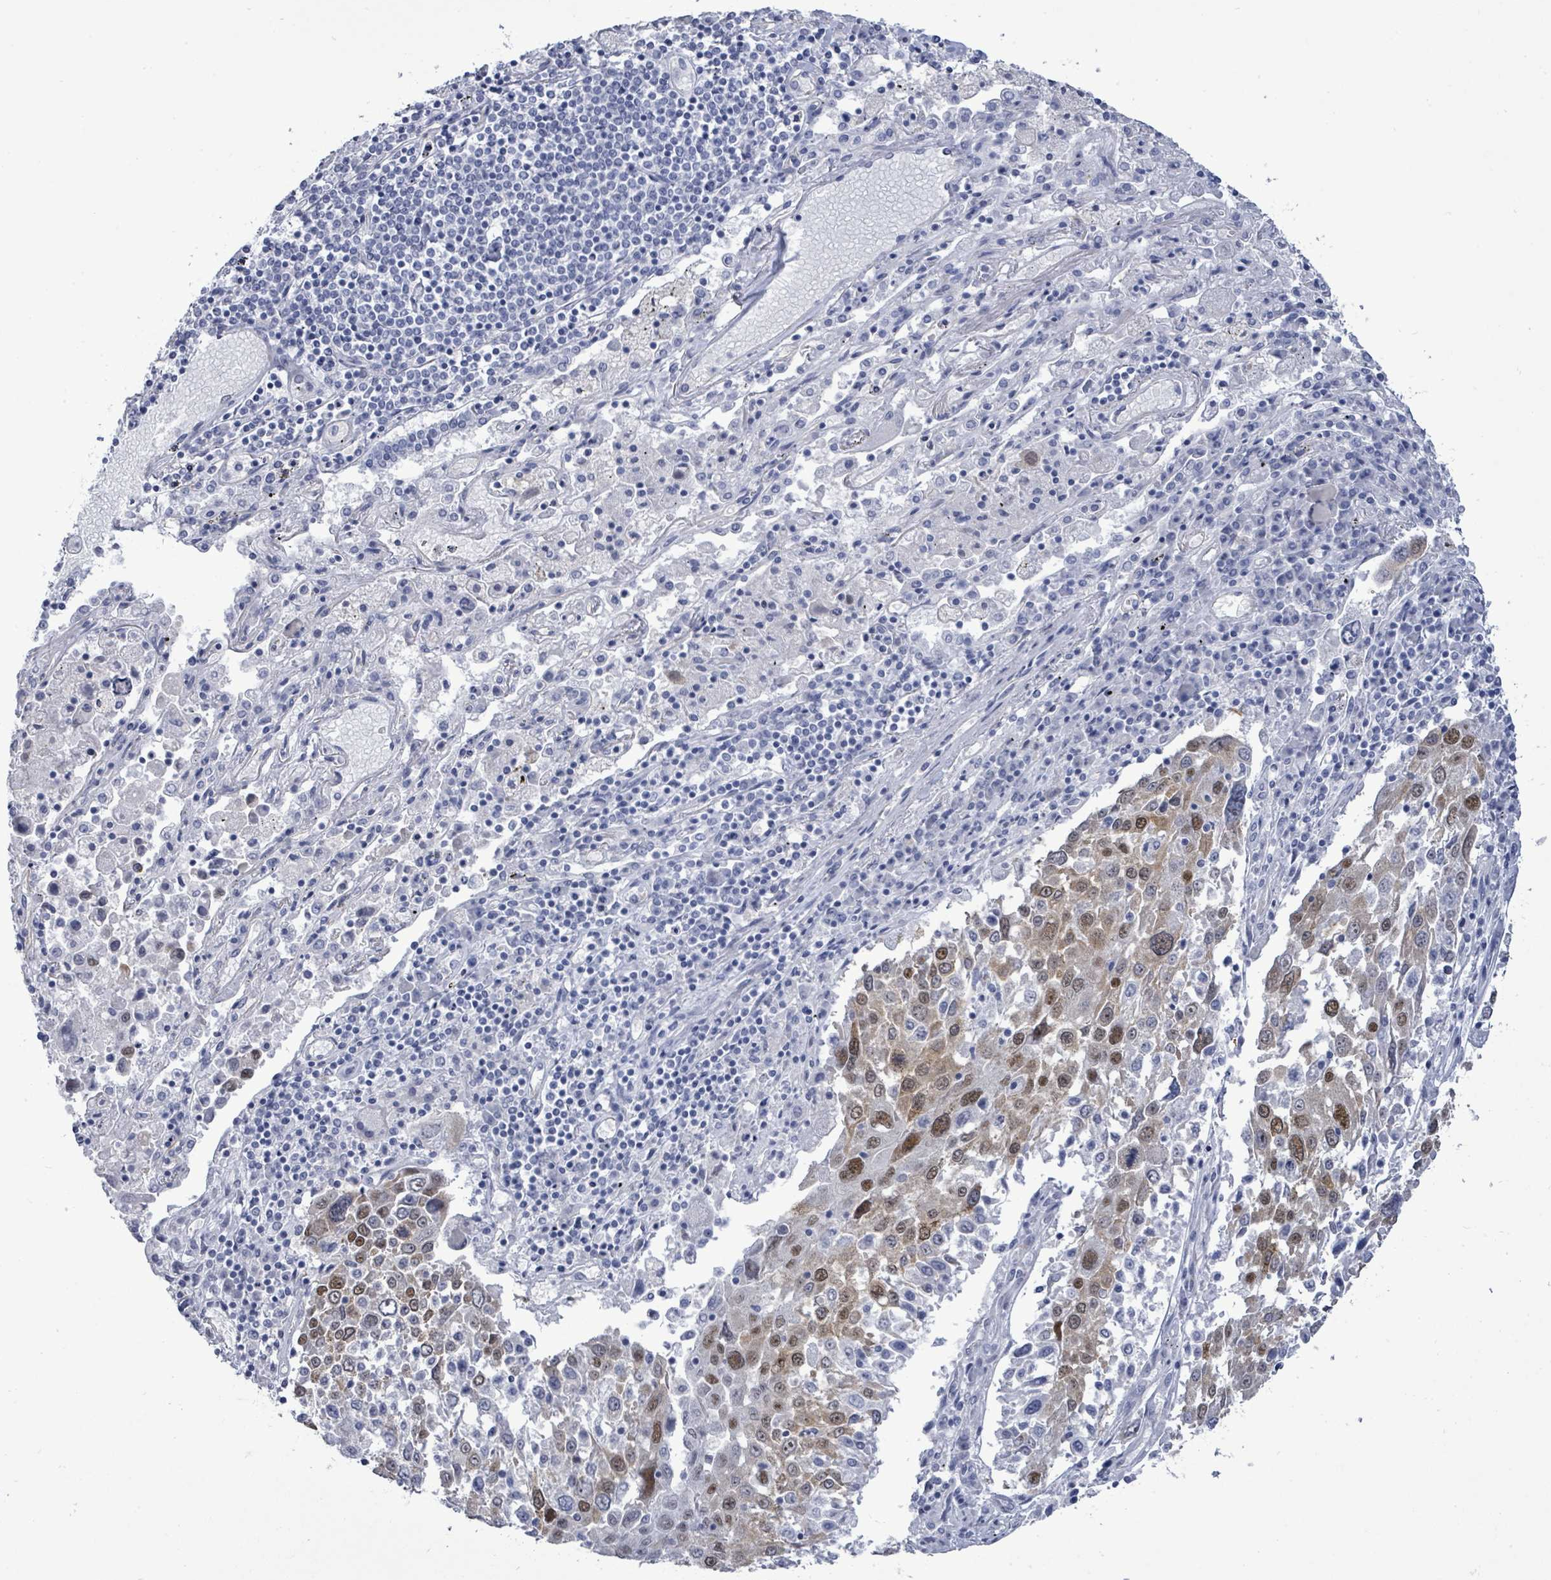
{"staining": {"intensity": "moderate", "quantity": "25%-75%", "location": "nuclear"}, "tissue": "lung cancer", "cell_type": "Tumor cells", "image_type": "cancer", "snomed": [{"axis": "morphology", "description": "Squamous cell carcinoma, NOS"}, {"axis": "topography", "description": "Lung"}], "caption": "IHC staining of lung squamous cell carcinoma, which exhibits medium levels of moderate nuclear expression in approximately 25%-75% of tumor cells indicating moderate nuclear protein expression. The staining was performed using DAB (brown) for protein detection and nuclei were counterstained in hematoxylin (blue).", "gene": "CT45A5", "patient": {"sex": "male", "age": 65}}